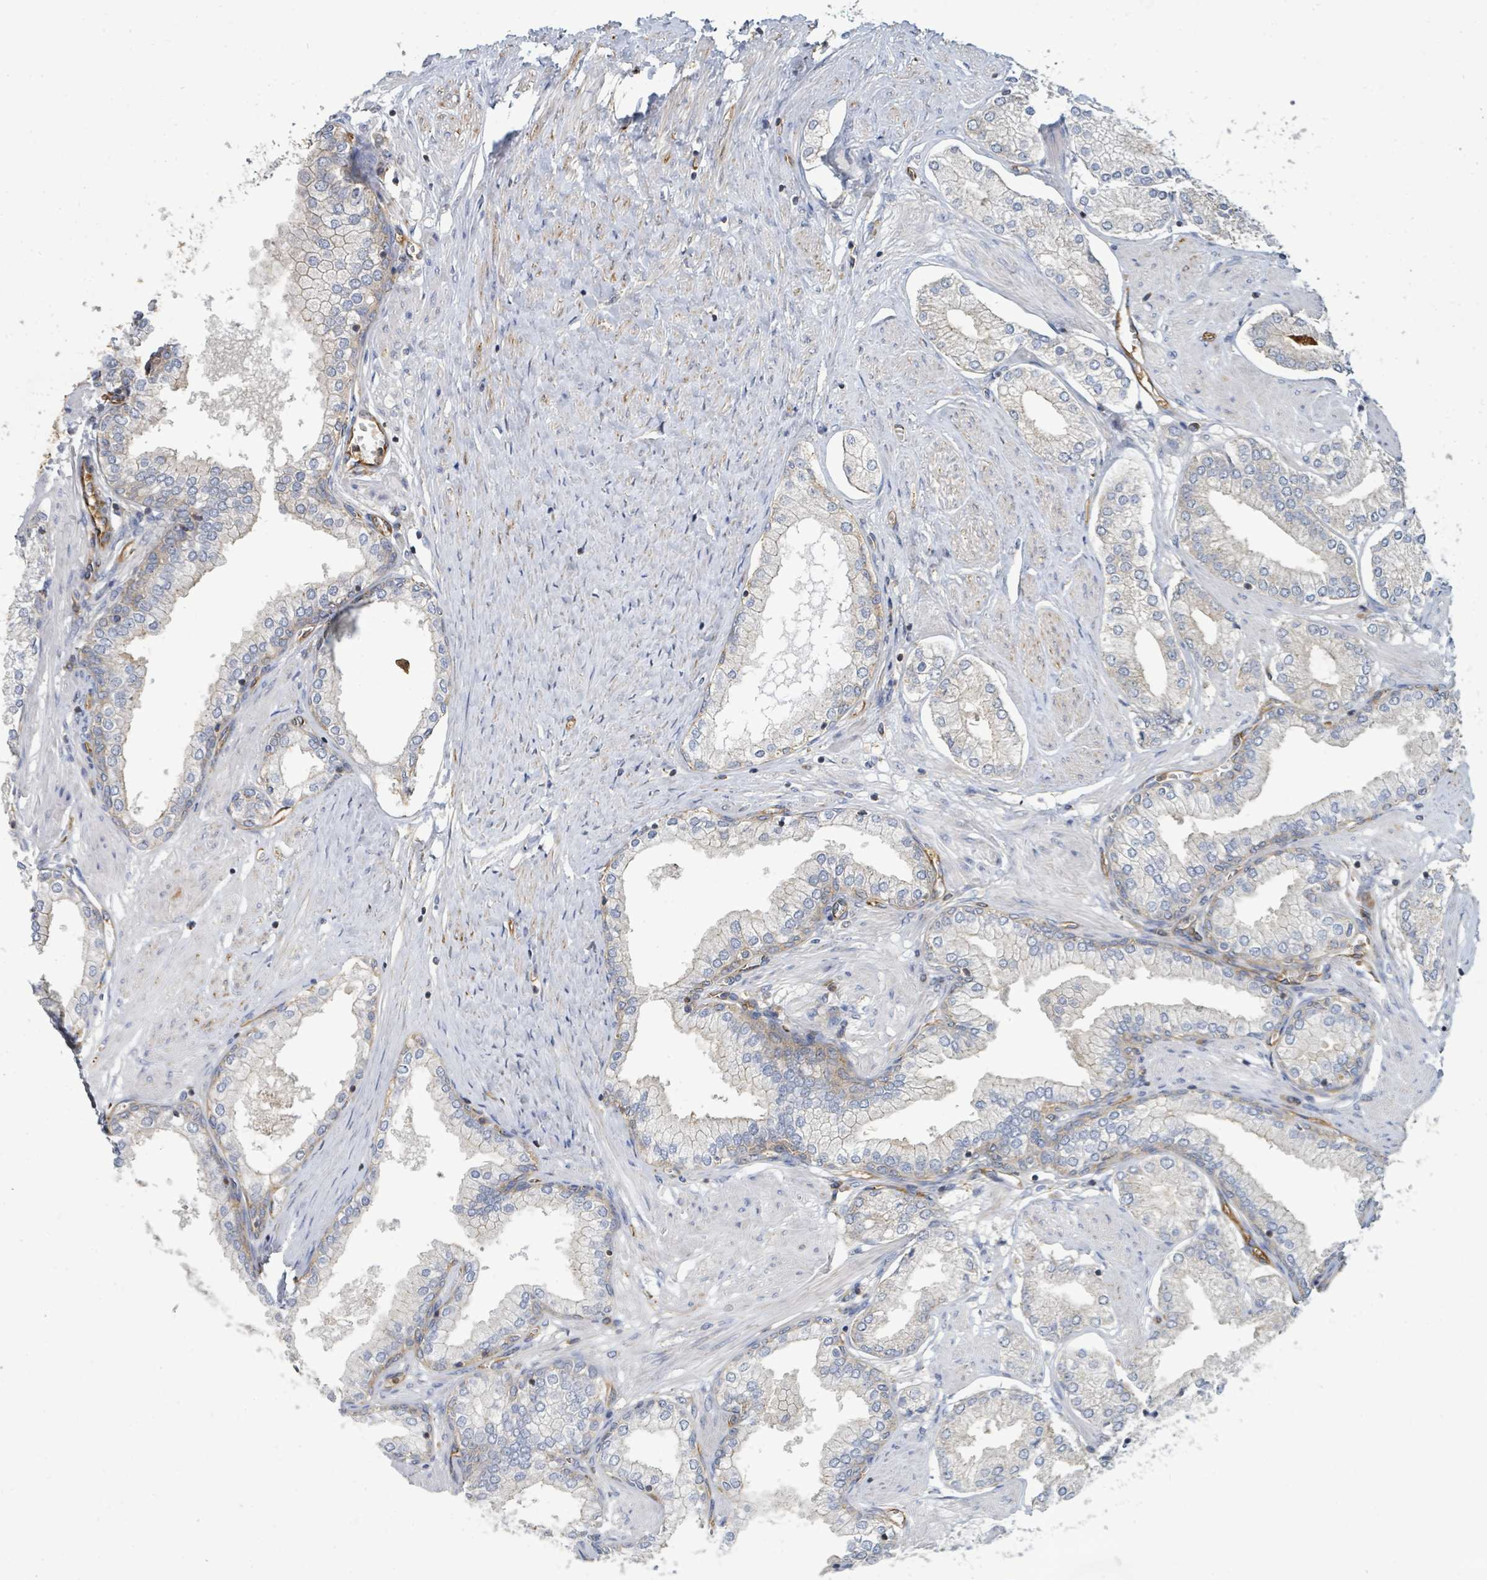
{"staining": {"intensity": "negative", "quantity": "none", "location": "none"}, "tissue": "prostate cancer", "cell_type": "Tumor cells", "image_type": "cancer", "snomed": [{"axis": "morphology", "description": "Adenocarcinoma, High grade"}, {"axis": "topography", "description": "Prostate and seminal vesicle, NOS"}], "caption": "This is an IHC image of prostate high-grade adenocarcinoma. There is no staining in tumor cells.", "gene": "BOLA2B", "patient": {"sex": "male", "age": 64}}